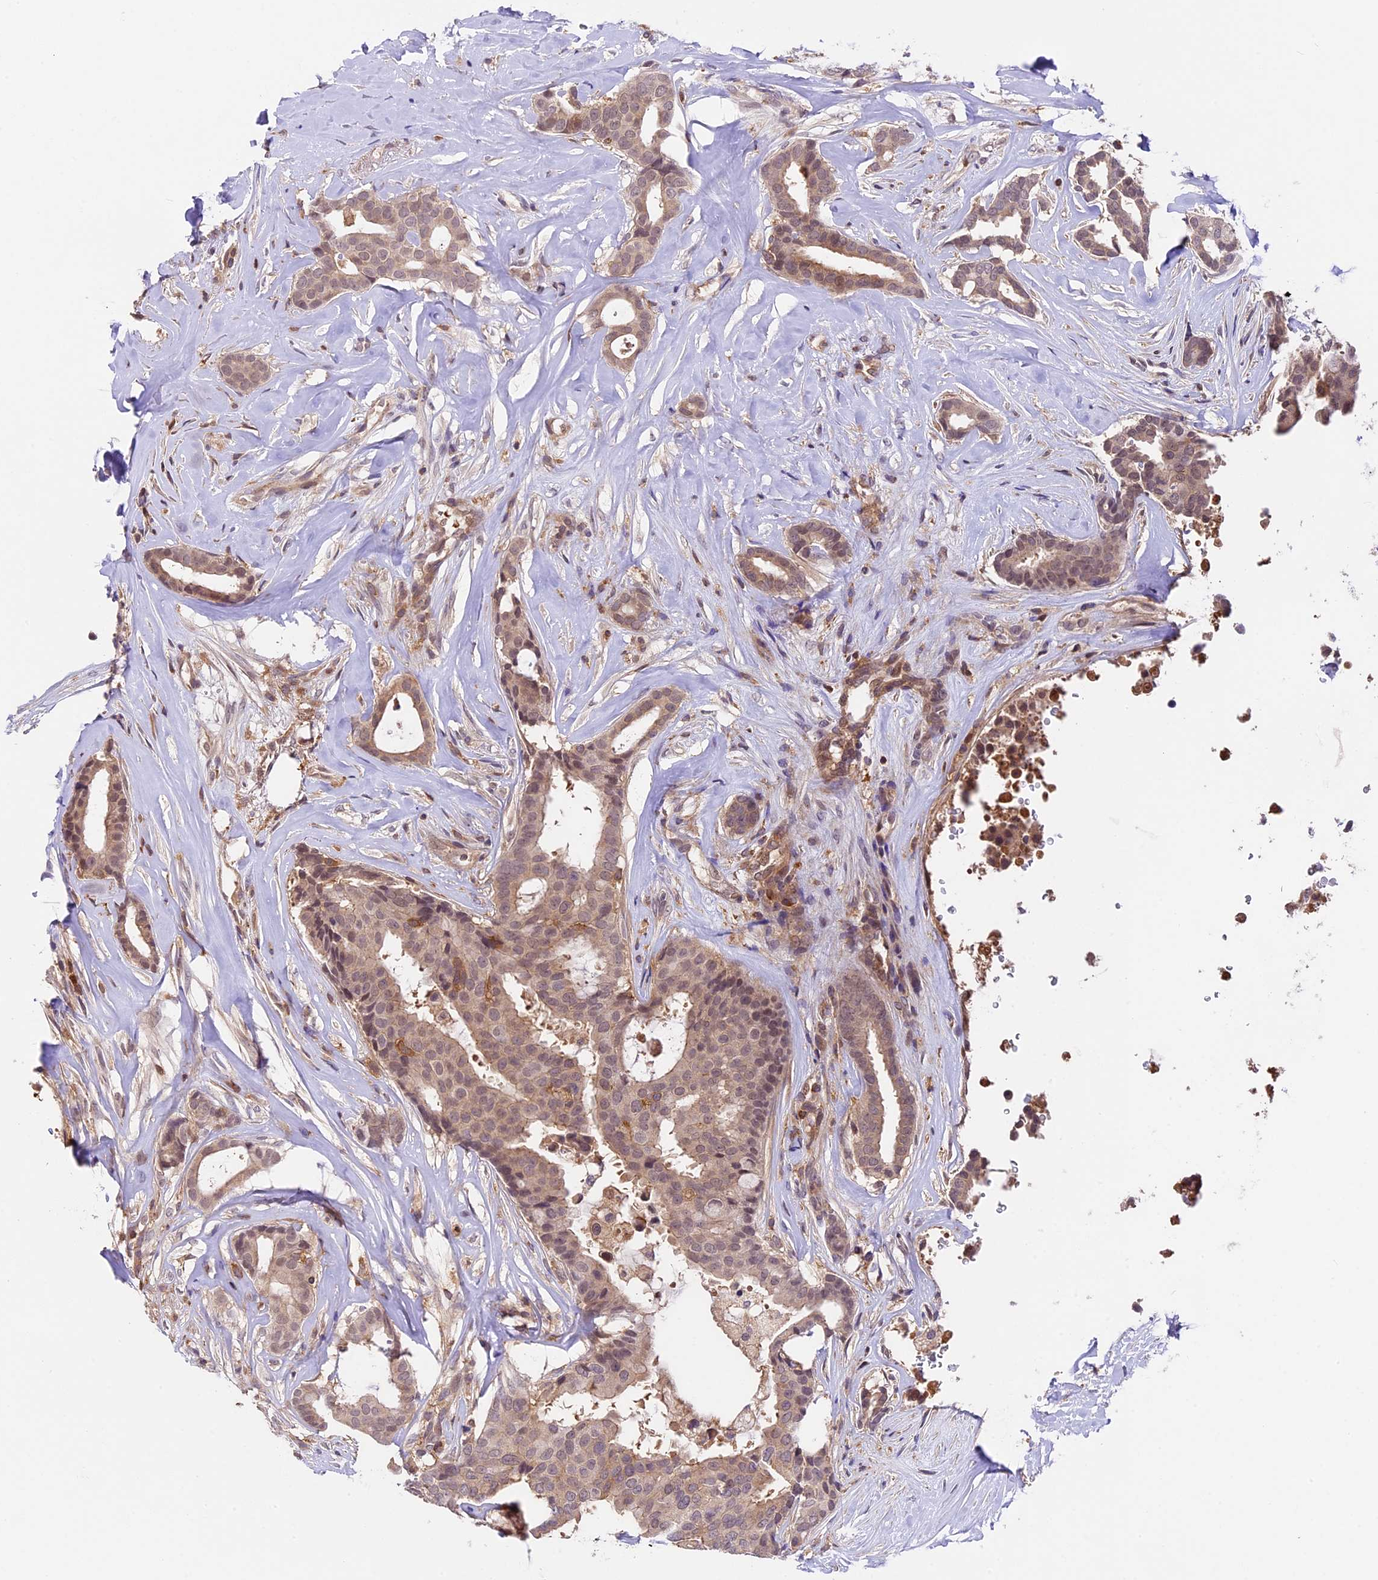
{"staining": {"intensity": "weak", "quantity": ">75%", "location": "cytoplasmic/membranous,nuclear"}, "tissue": "breast cancer", "cell_type": "Tumor cells", "image_type": "cancer", "snomed": [{"axis": "morphology", "description": "Duct carcinoma"}, {"axis": "topography", "description": "Breast"}], "caption": "Weak cytoplasmic/membranous and nuclear staining for a protein is appreciated in approximately >75% of tumor cells of infiltrating ductal carcinoma (breast) using IHC.", "gene": "TBC1D1", "patient": {"sex": "female", "age": 75}}